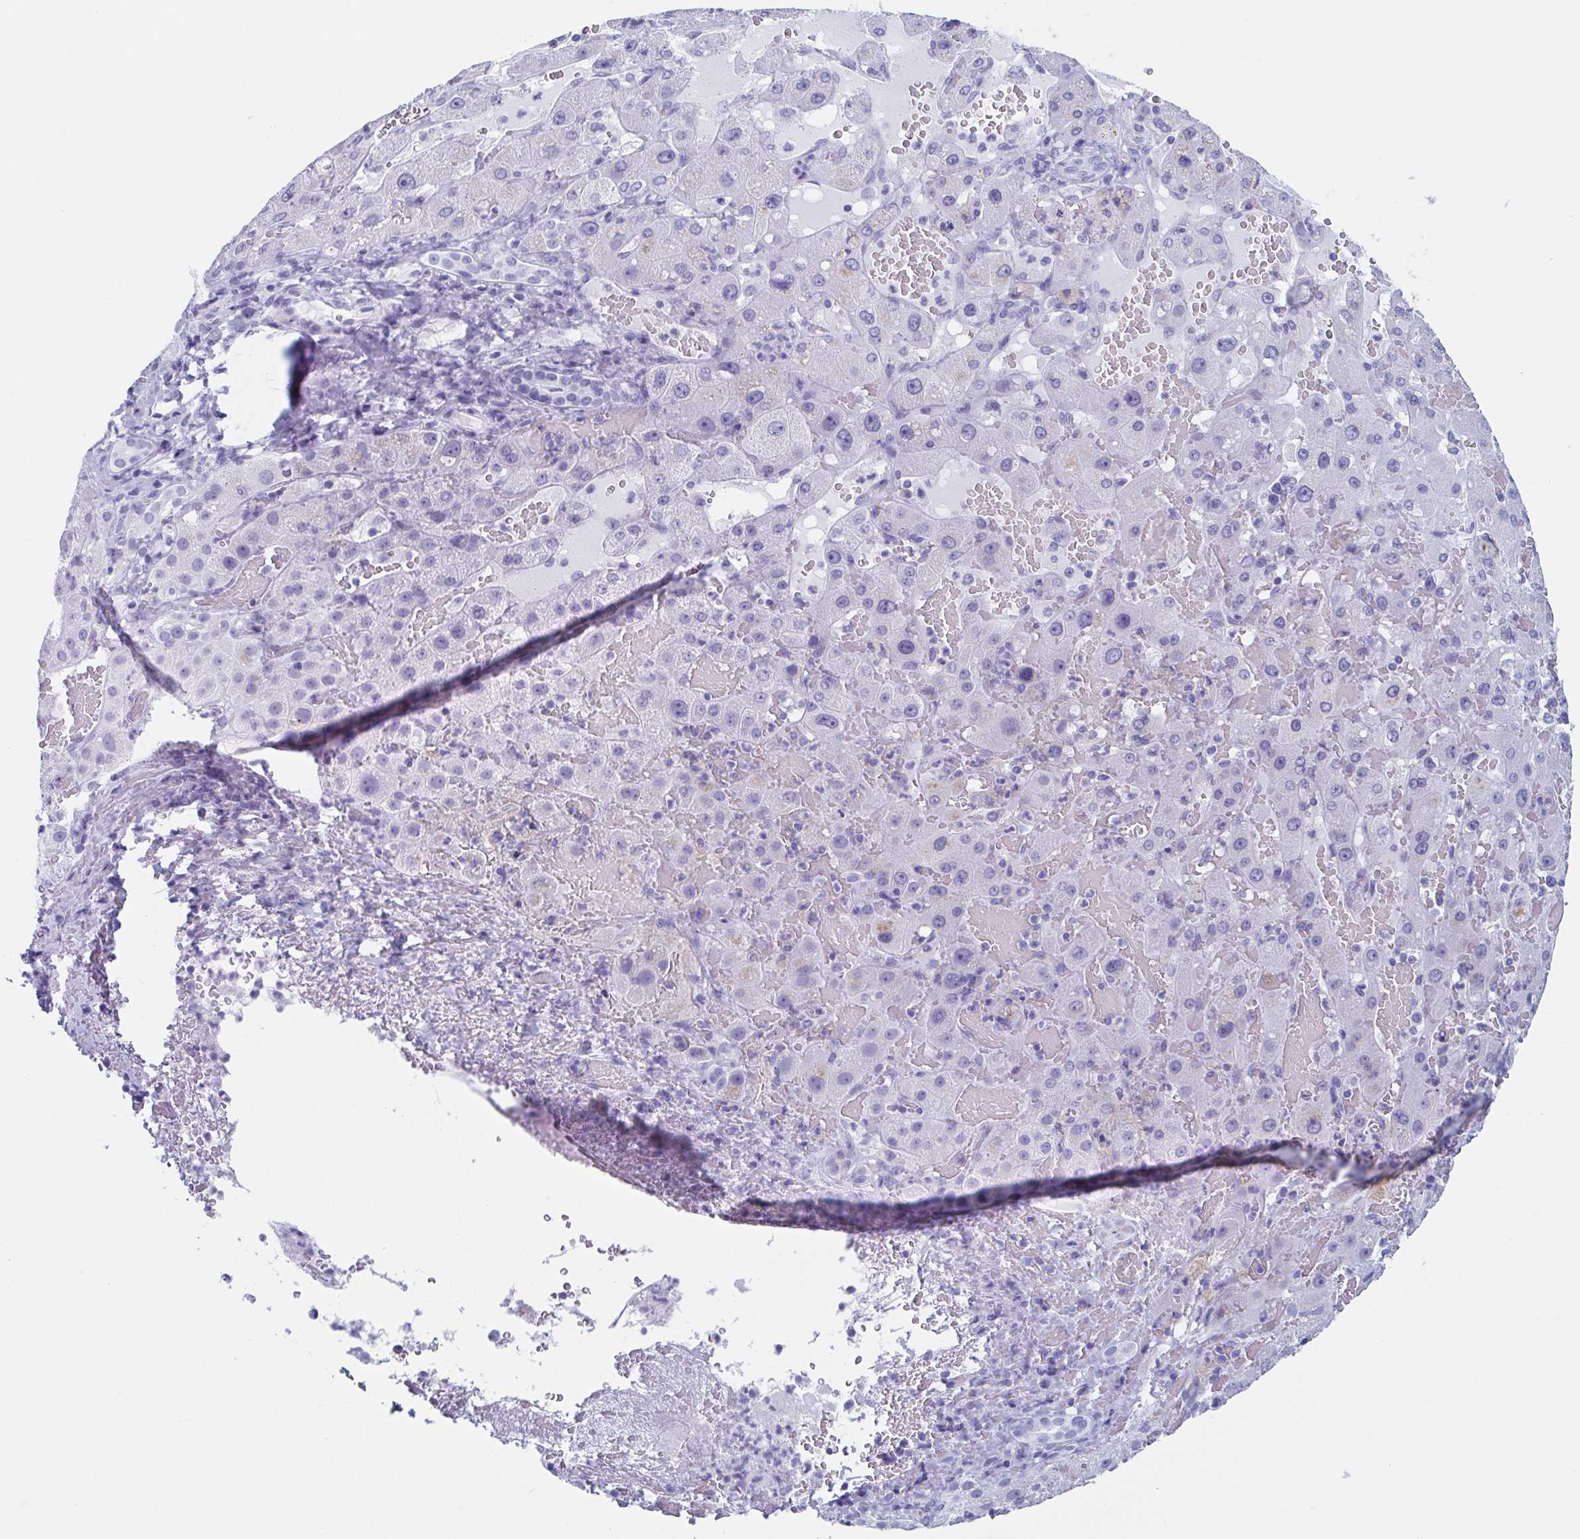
{"staining": {"intensity": "negative", "quantity": "none", "location": "none"}, "tissue": "liver cancer", "cell_type": "Tumor cells", "image_type": "cancer", "snomed": [{"axis": "morphology", "description": "Carcinoma, Hepatocellular, NOS"}, {"axis": "topography", "description": "Liver"}], "caption": "Tumor cells show no significant expression in liver cancer.", "gene": "LYRM2", "patient": {"sex": "female", "age": 73}}